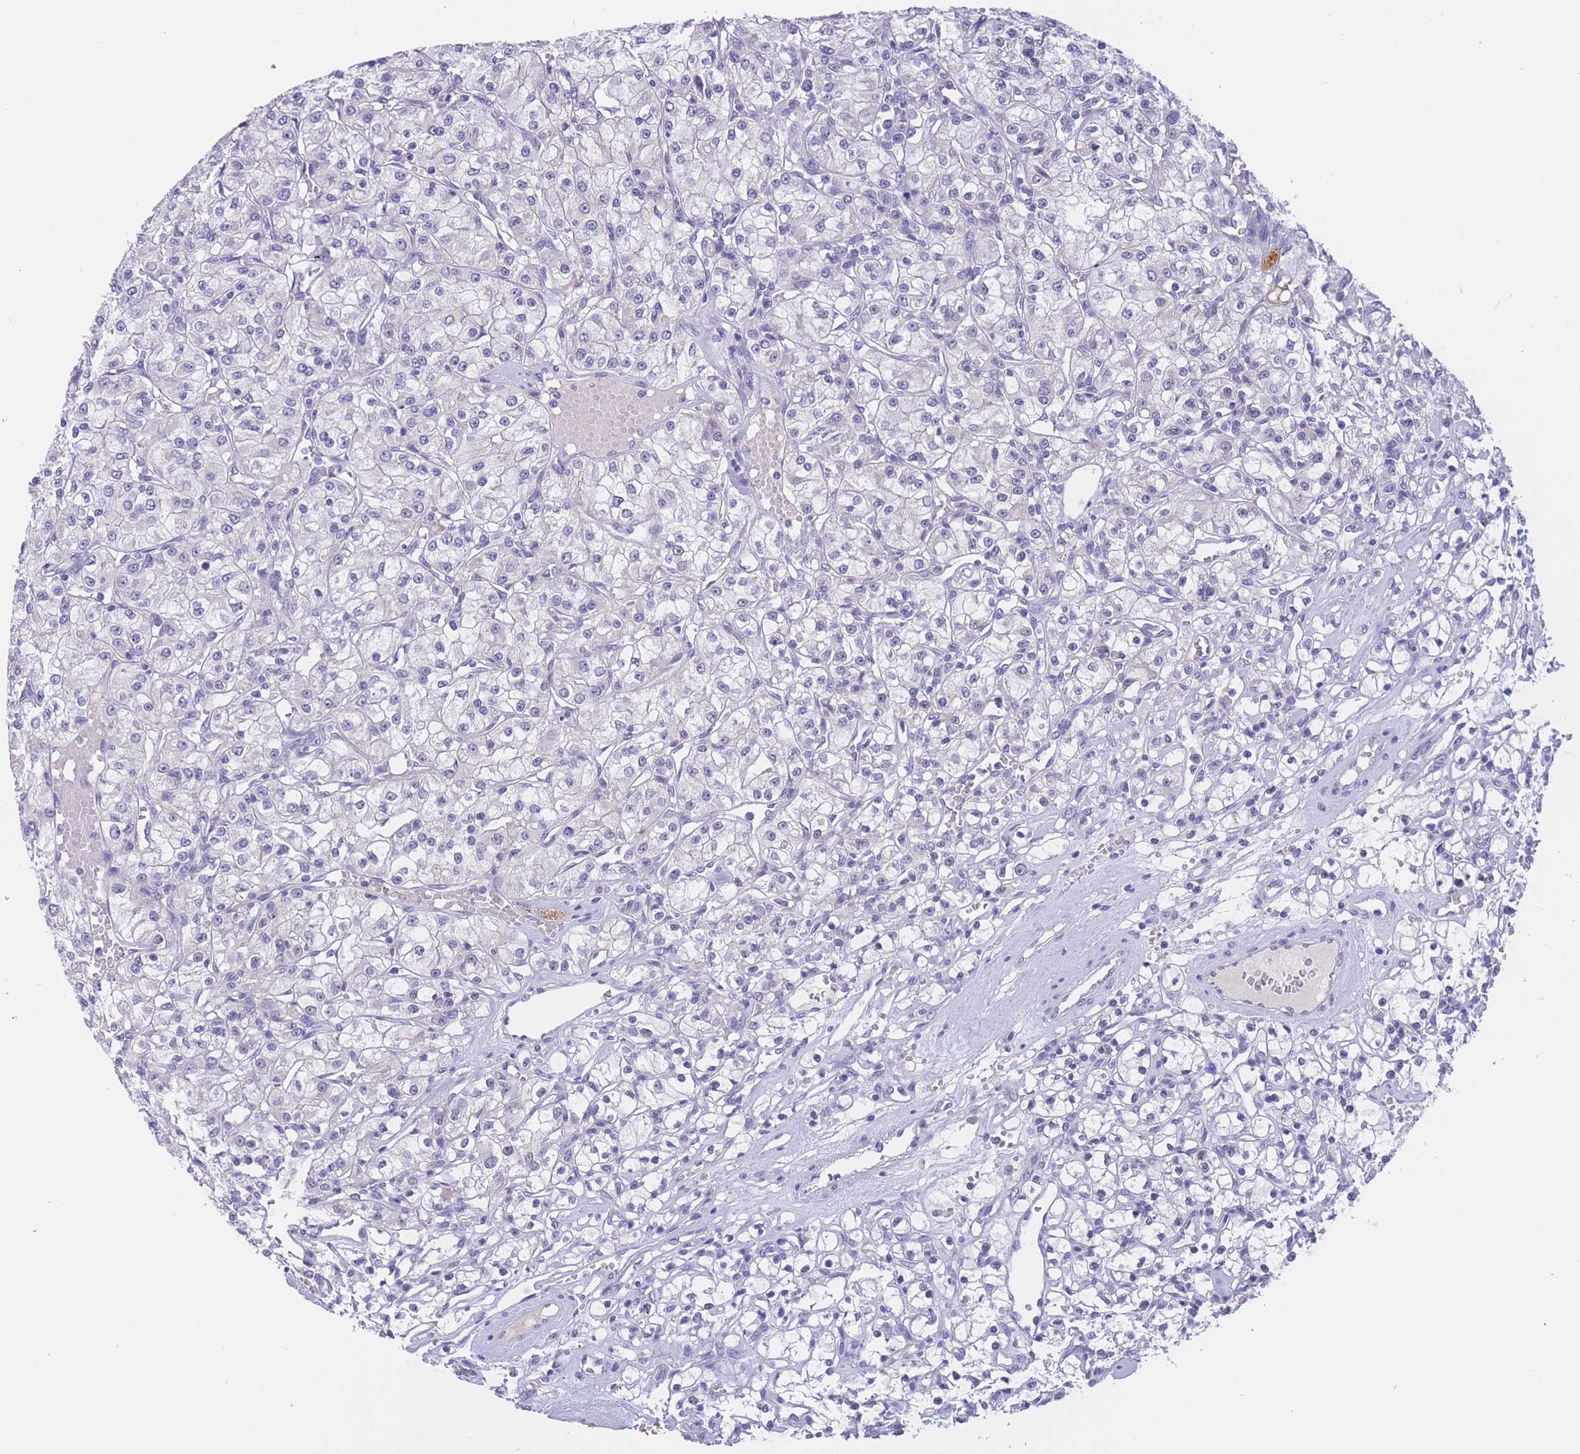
{"staining": {"intensity": "negative", "quantity": "none", "location": "none"}, "tissue": "renal cancer", "cell_type": "Tumor cells", "image_type": "cancer", "snomed": [{"axis": "morphology", "description": "Adenocarcinoma, NOS"}, {"axis": "topography", "description": "Kidney"}], "caption": "Immunohistochemistry photomicrograph of adenocarcinoma (renal) stained for a protein (brown), which shows no expression in tumor cells.", "gene": "BOP1", "patient": {"sex": "female", "age": 59}}